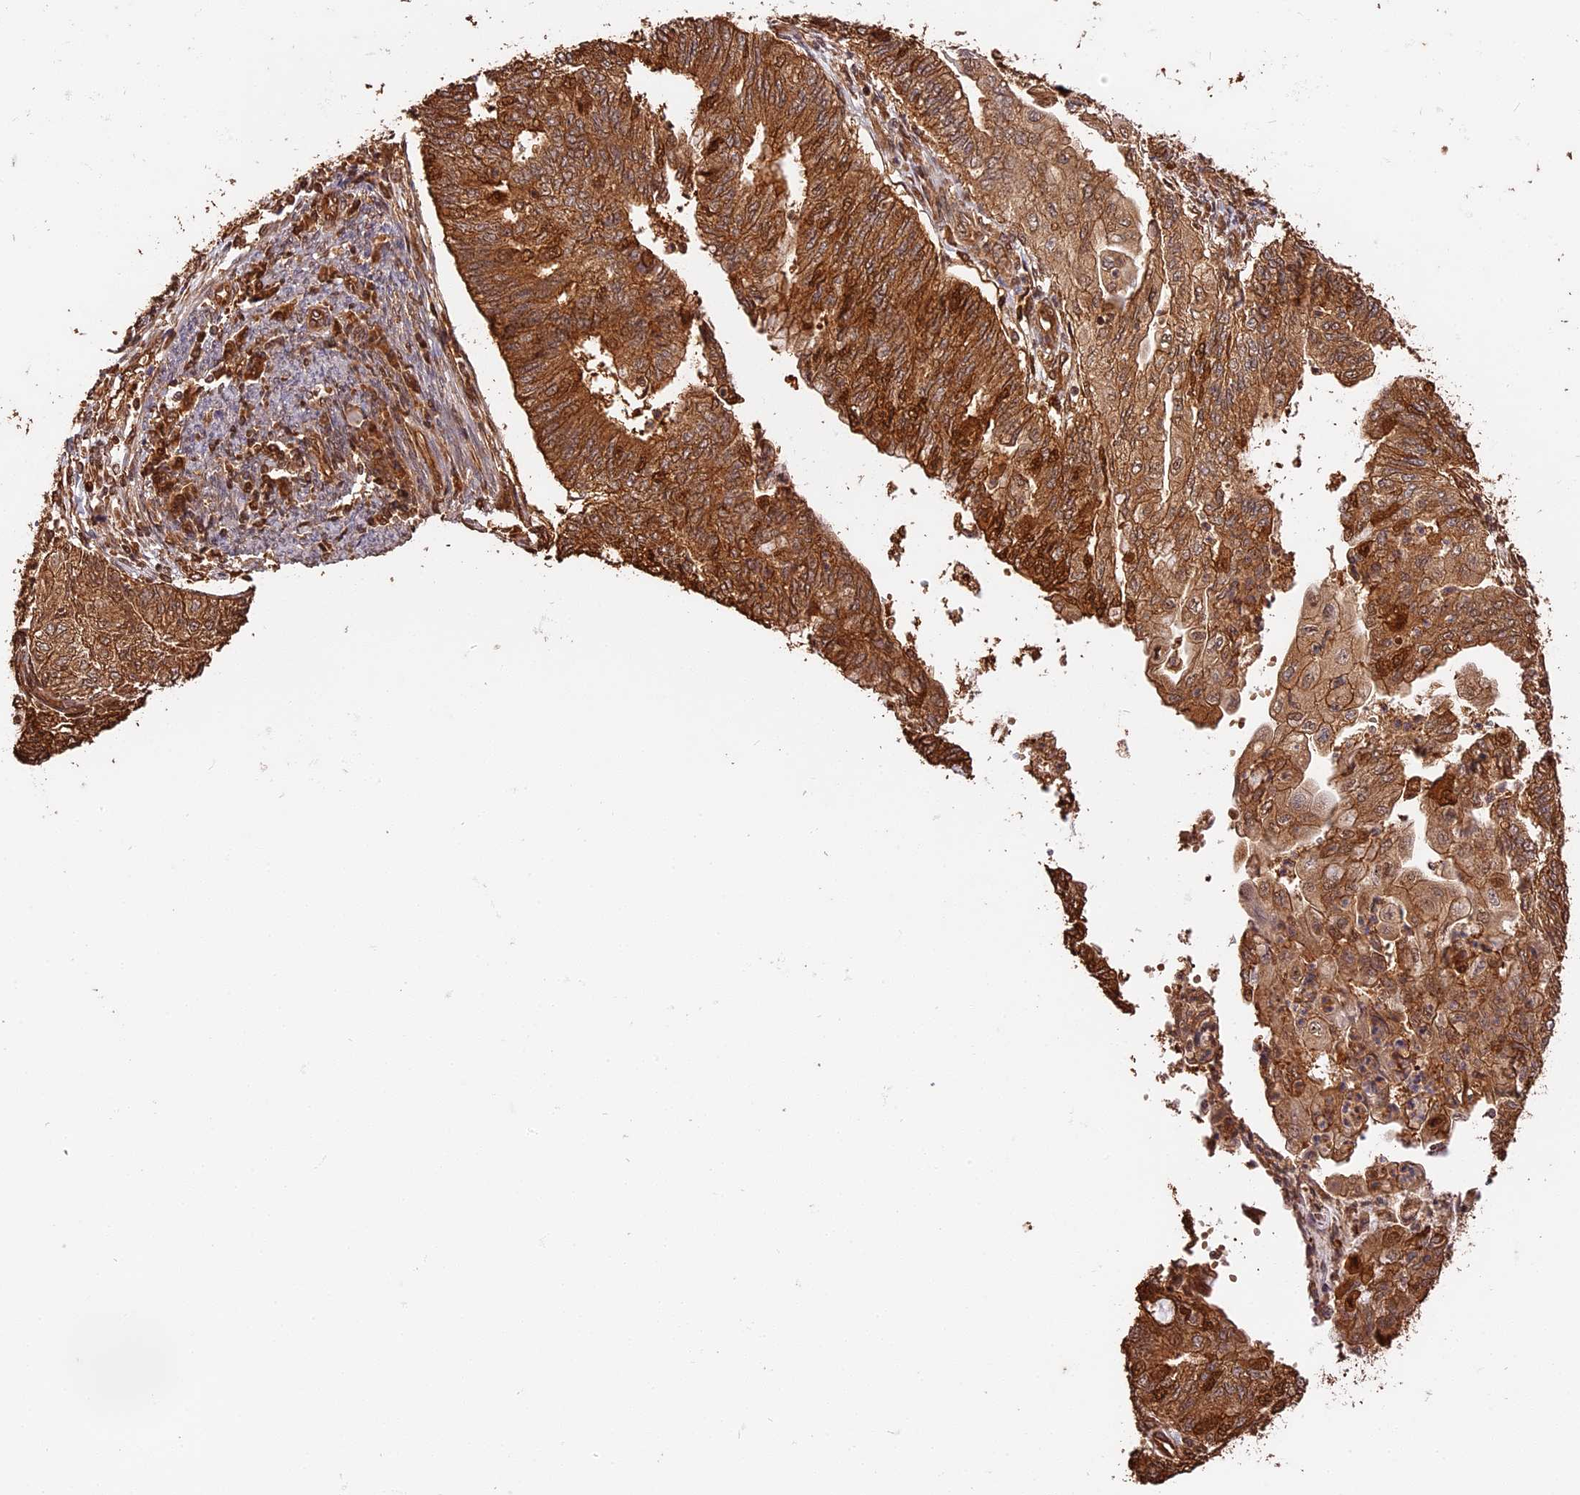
{"staining": {"intensity": "moderate", "quantity": ">75%", "location": "cytoplasmic/membranous"}, "tissue": "endometrial cancer", "cell_type": "Tumor cells", "image_type": "cancer", "snomed": [{"axis": "morphology", "description": "Adenocarcinoma, NOS"}, {"axis": "topography", "description": "Endometrium"}], "caption": "High-magnification brightfield microscopy of endometrial cancer (adenocarcinoma) stained with DAB (brown) and counterstained with hematoxylin (blue). tumor cells exhibit moderate cytoplasmic/membranous positivity is seen in about>75% of cells.", "gene": "PPP1R37", "patient": {"sex": "female", "age": 59}}